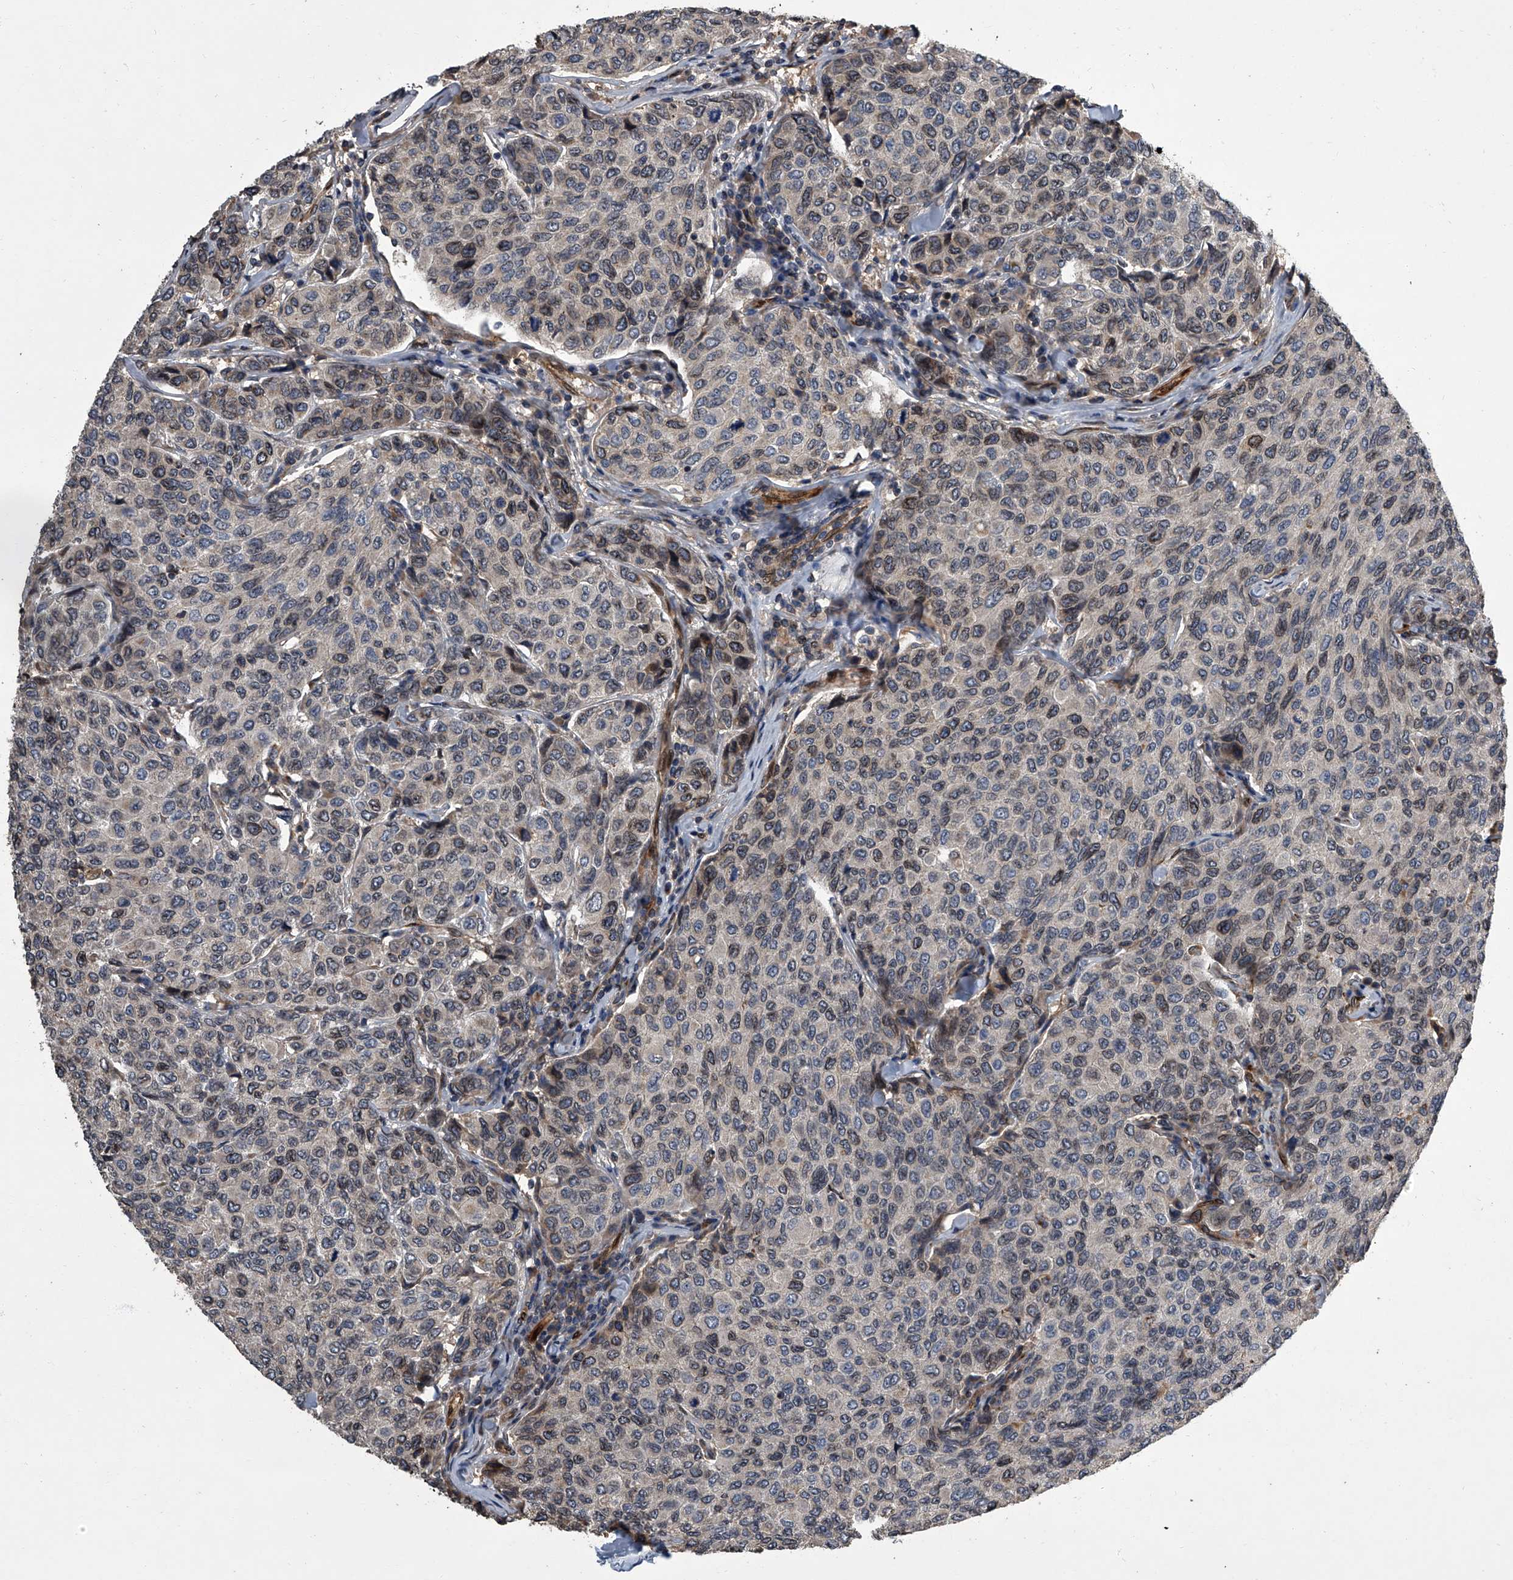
{"staining": {"intensity": "weak", "quantity": "<25%", "location": "cytoplasmic/membranous,nuclear"}, "tissue": "breast cancer", "cell_type": "Tumor cells", "image_type": "cancer", "snomed": [{"axis": "morphology", "description": "Duct carcinoma"}, {"axis": "topography", "description": "Breast"}], "caption": "Human breast cancer stained for a protein using immunohistochemistry demonstrates no positivity in tumor cells.", "gene": "LRRC8C", "patient": {"sex": "female", "age": 55}}